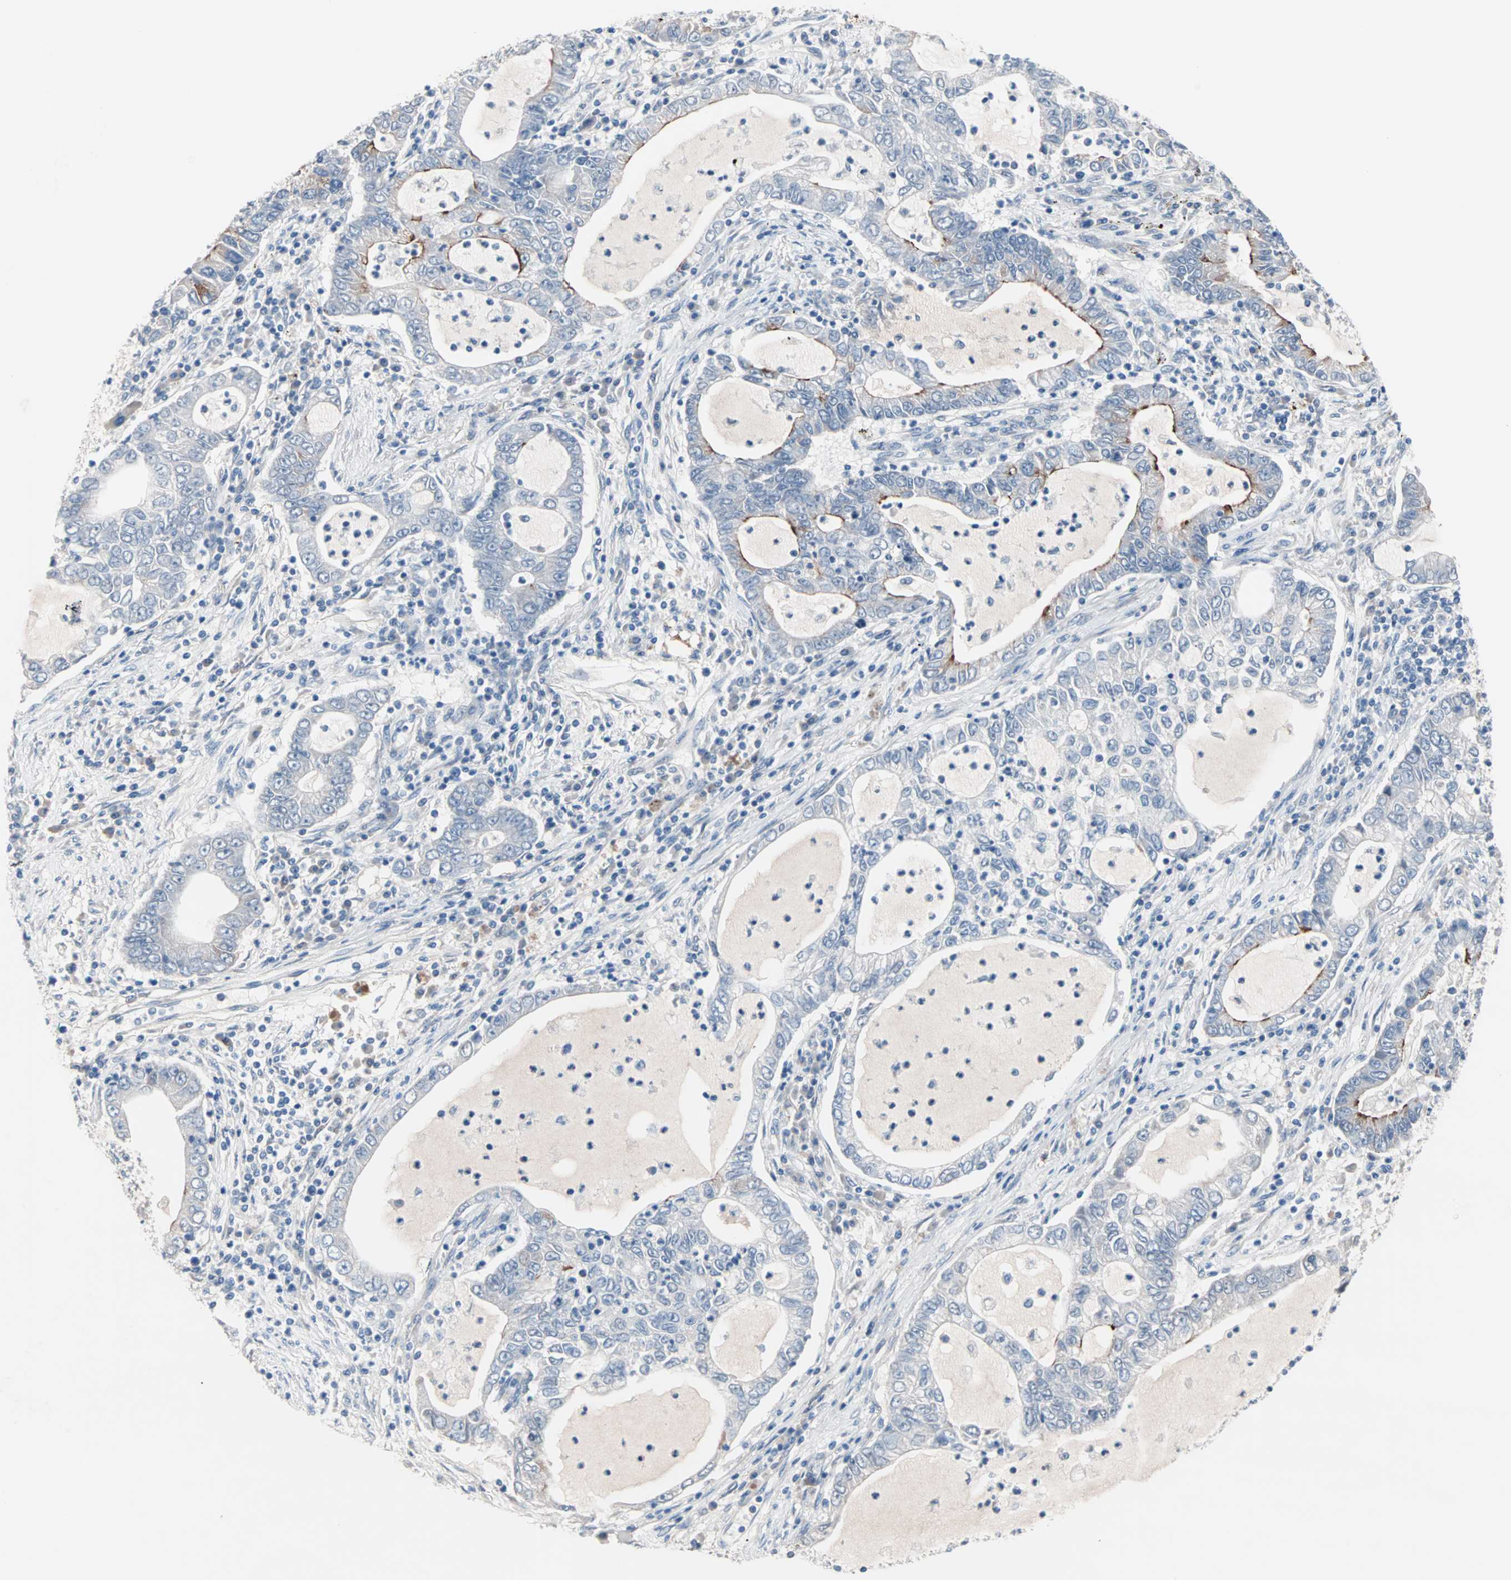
{"staining": {"intensity": "strong", "quantity": "<25%", "location": "cytoplasmic/membranous"}, "tissue": "lung cancer", "cell_type": "Tumor cells", "image_type": "cancer", "snomed": [{"axis": "morphology", "description": "Adenocarcinoma, NOS"}, {"axis": "topography", "description": "Lung"}], "caption": "IHC micrograph of neoplastic tissue: human lung adenocarcinoma stained using IHC shows medium levels of strong protein expression localized specifically in the cytoplasmic/membranous of tumor cells, appearing as a cytoplasmic/membranous brown color.", "gene": "ULBP1", "patient": {"sex": "female", "age": 51}}